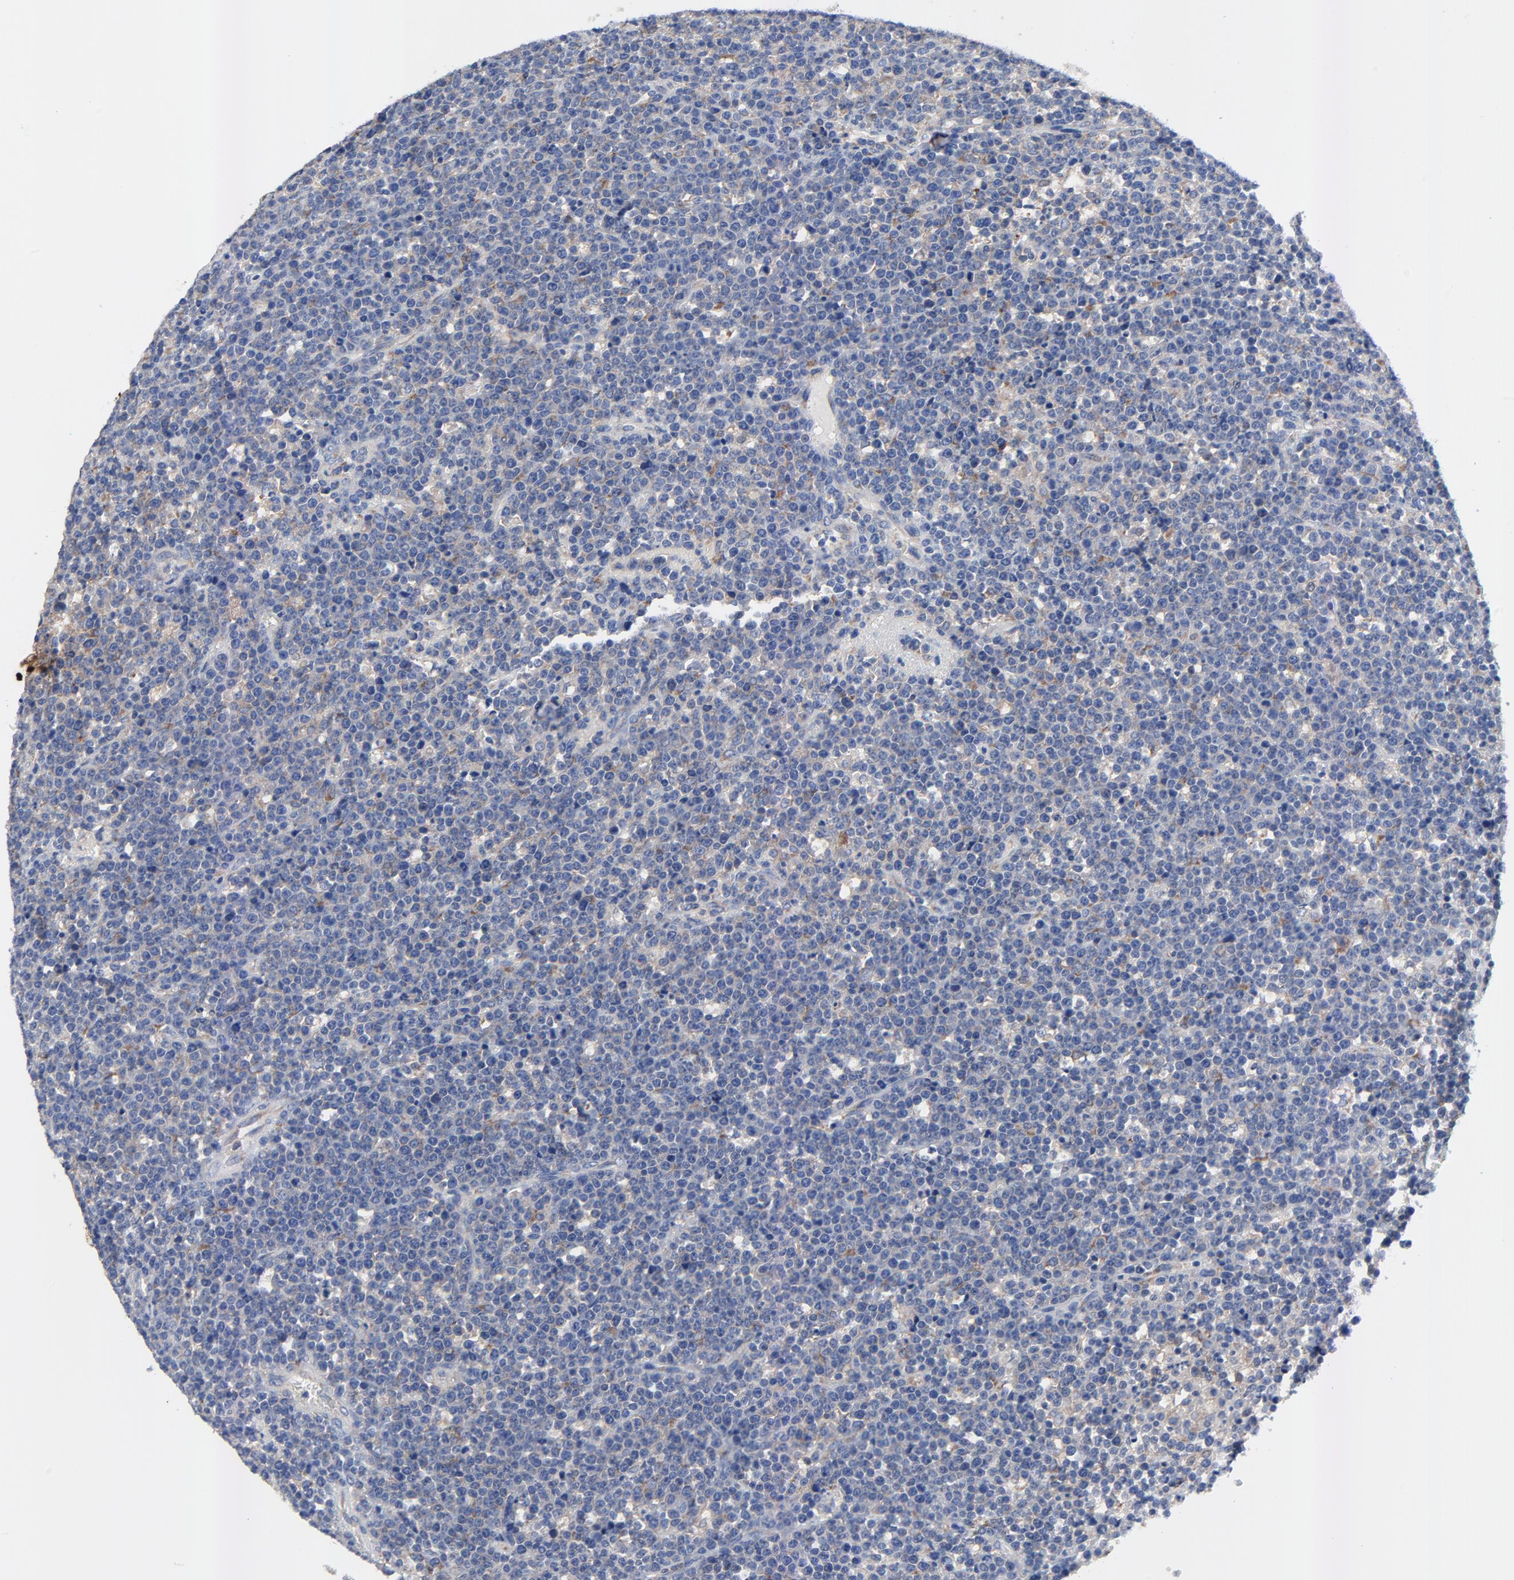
{"staining": {"intensity": "negative", "quantity": "none", "location": "none"}, "tissue": "lymphoma", "cell_type": "Tumor cells", "image_type": "cancer", "snomed": [{"axis": "morphology", "description": "Malignant lymphoma, non-Hodgkin's type, High grade"}, {"axis": "topography", "description": "Ovary"}], "caption": "Immunohistochemical staining of human lymphoma reveals no significant staining in tumor cells.", "gene": "VAV2", "patient": {"sex": "female", "age": 56}}